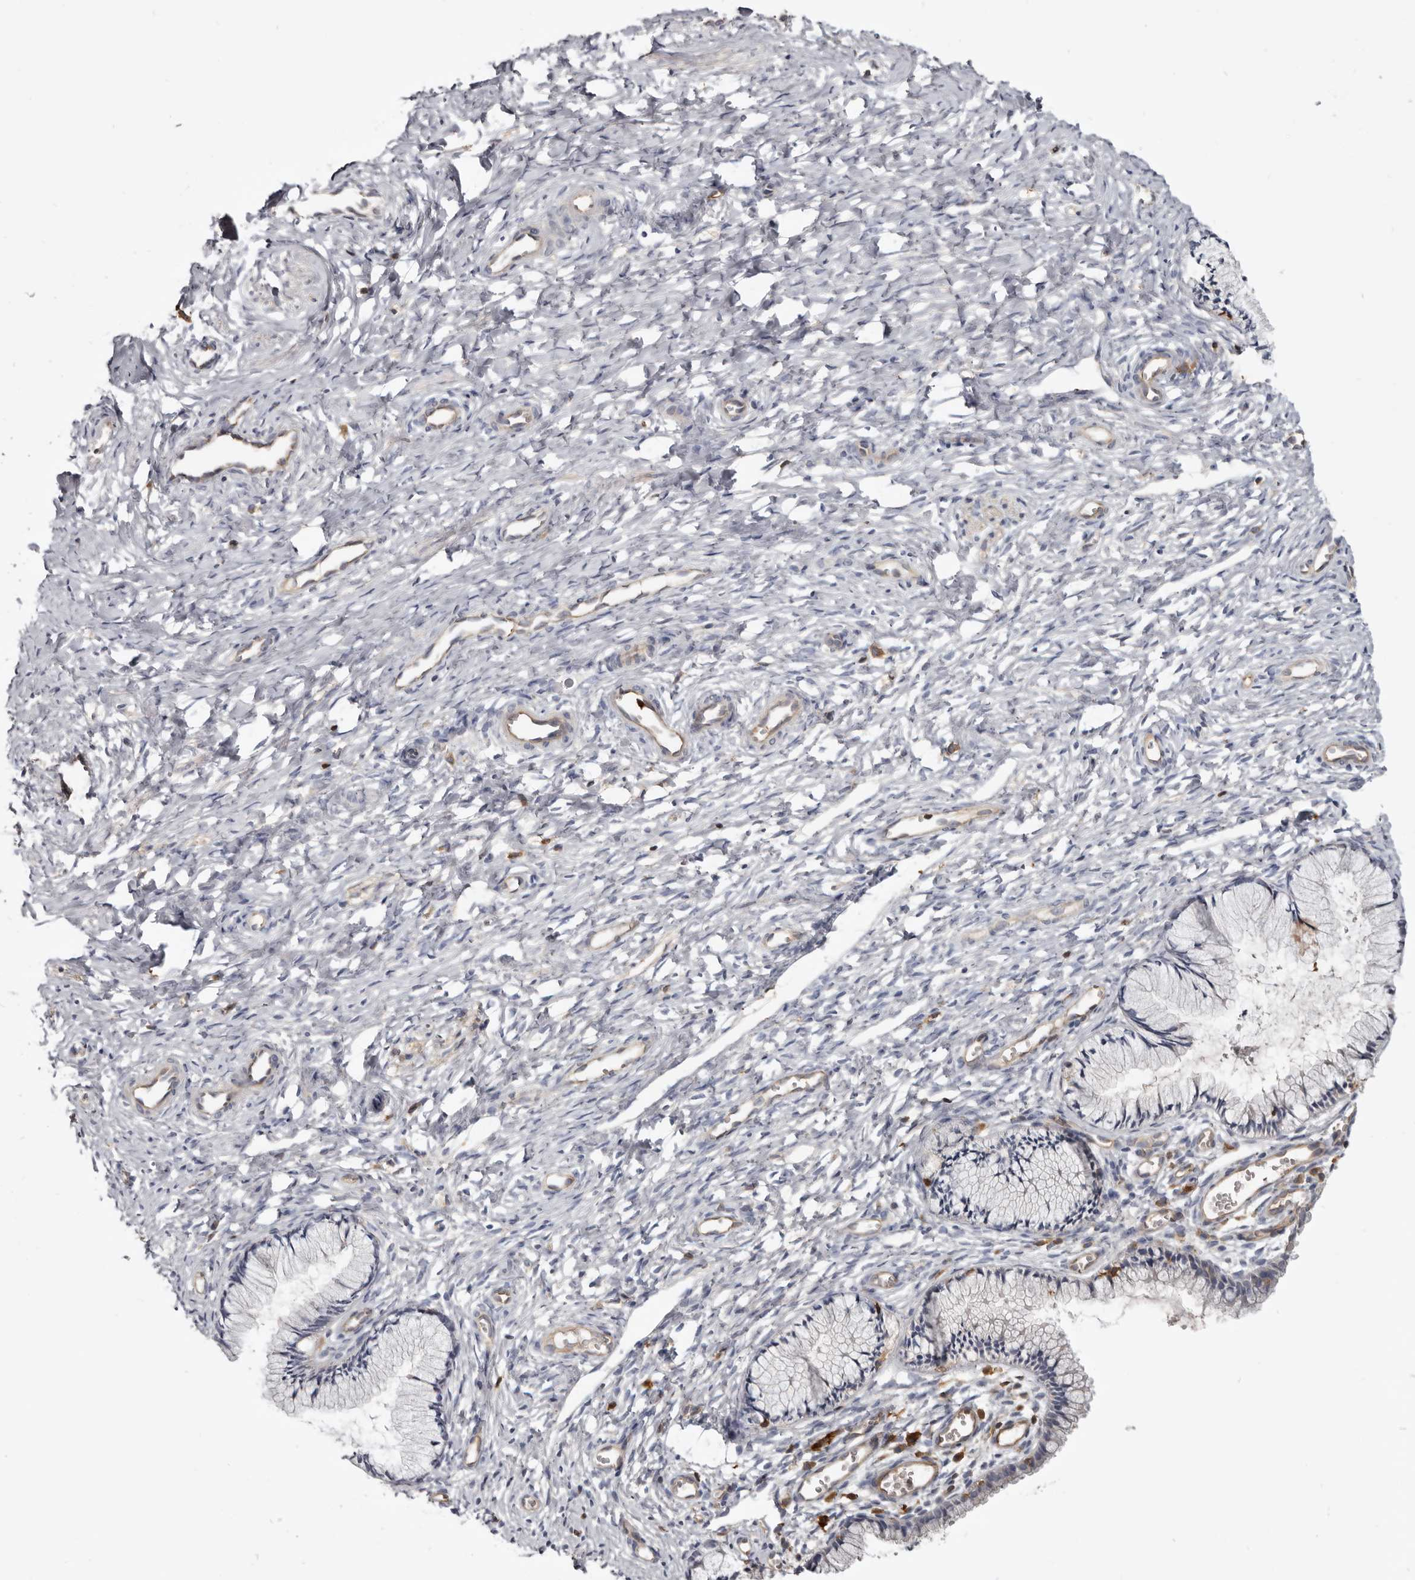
{"staining": {"intensity": "negative", "quantity": "none", "location": "none"}, "tissue": "cervix", "cell_type": "Glandular cells", "image_type": "normal", "snomed": [{"axis": "morphology", "description": "Normal tissue, NOS"}, {"axis": "topography", "description": "Cervix"}], "caption": "High power microscopy histopathology image of an immunohistochemistry (IHC) image of normal cervix, revealing no significant expression in glandular cells.", "gene": "CBL", "patient": {"sex": "female", "age": 27}}